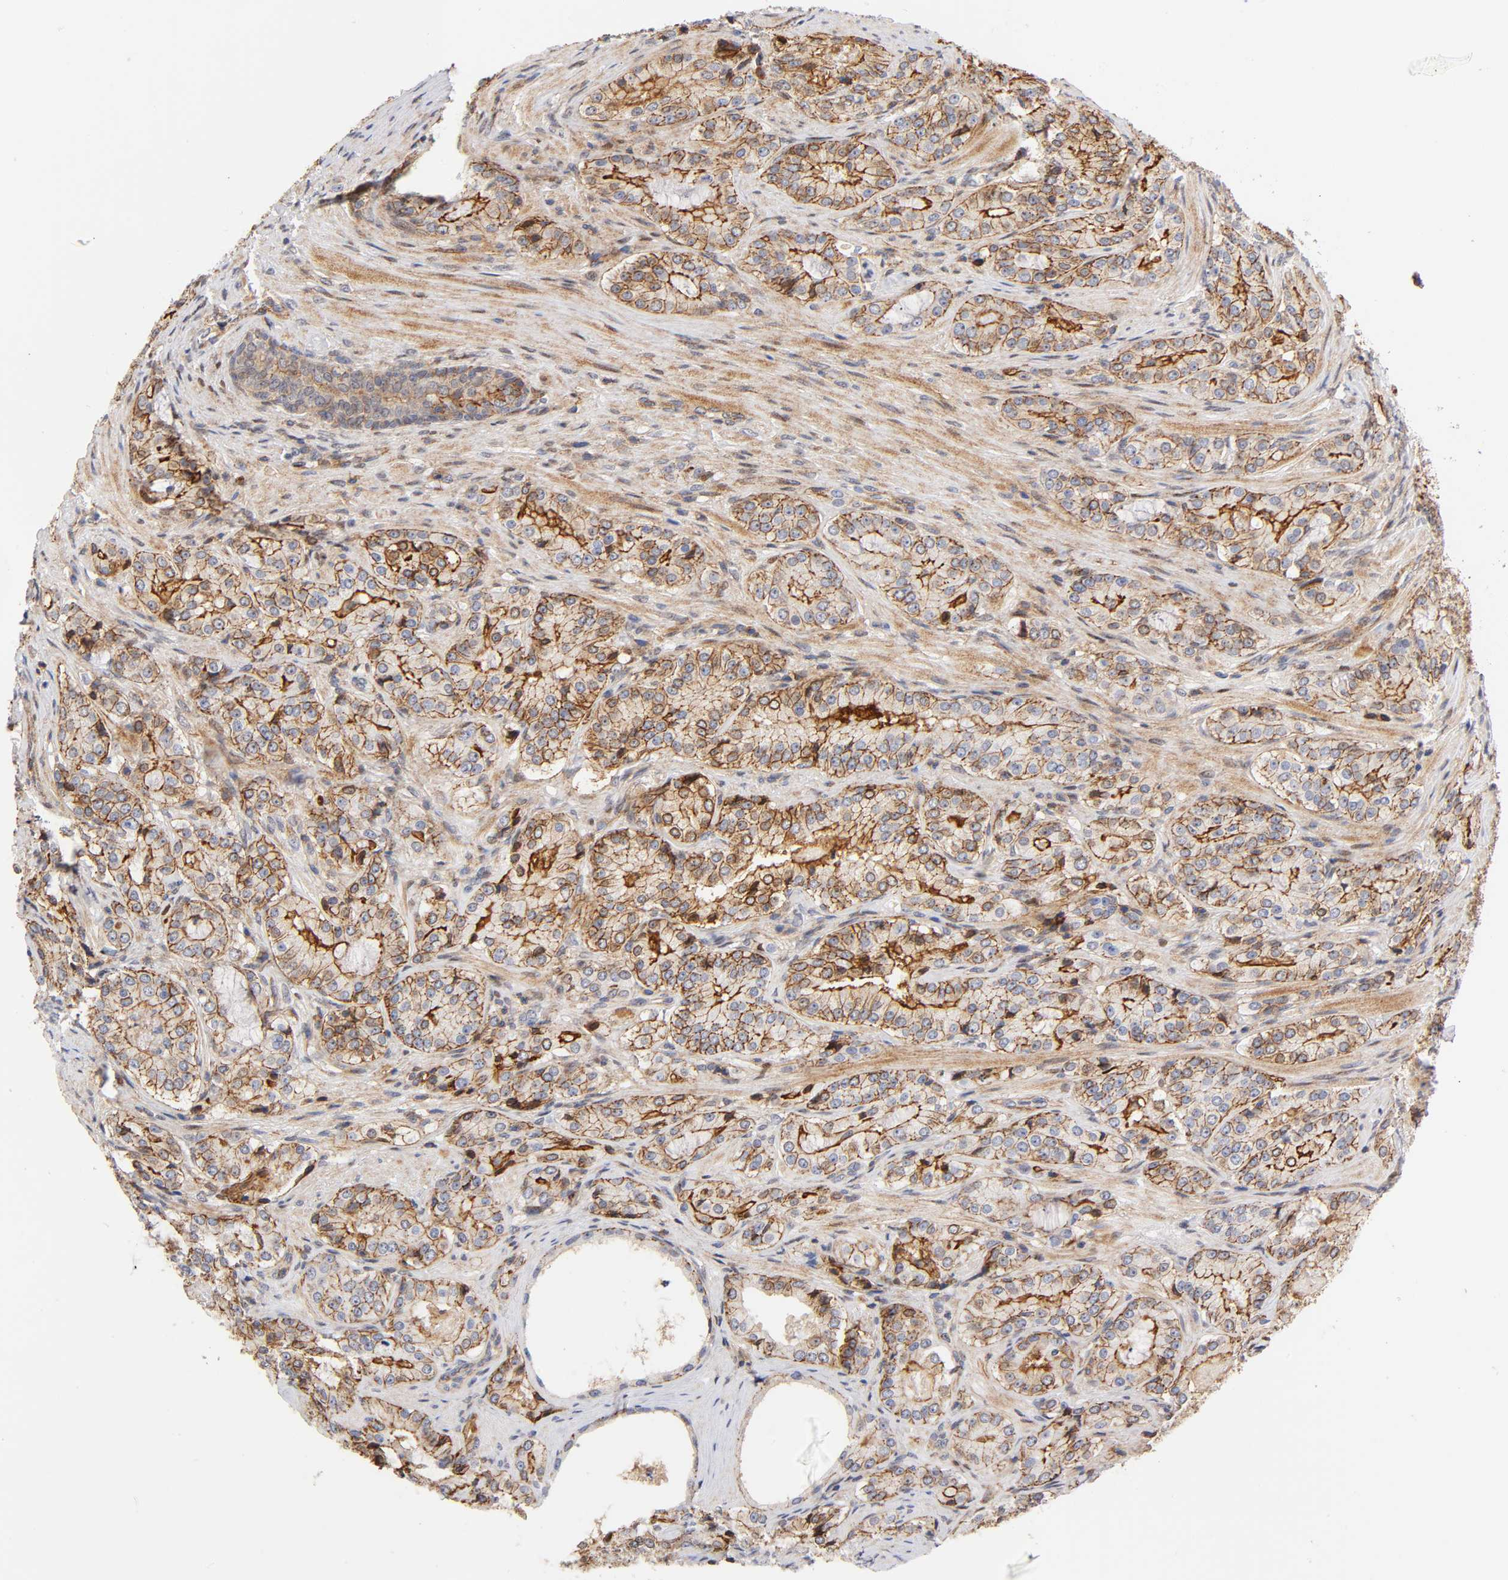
{"staining": {"intensity": "moderate", "quantity": ">75%", "location": "cytoplasmic/membranous,nuclear"}, "tissue": "prostate cancer", "cell_type": "Tumor cells", "image_type": "cancer", "snomed": [{"axis": "morphology", "description": "Adenocarcinoma, High grade"}, {"axis": "topography", "description": "Prostate"}], "caption": "A medium amount of moderate cytoplasmic/membranous and nuclear staining is appreciated in about >75% of tumor cells in prostate cancer (high-grade adenocarcinoma) tissue. (Brightfield microscopy of DAB IHC at high magnification).", "gene": "ANXA7", "patient": {"sex": "male", "age": 72}}